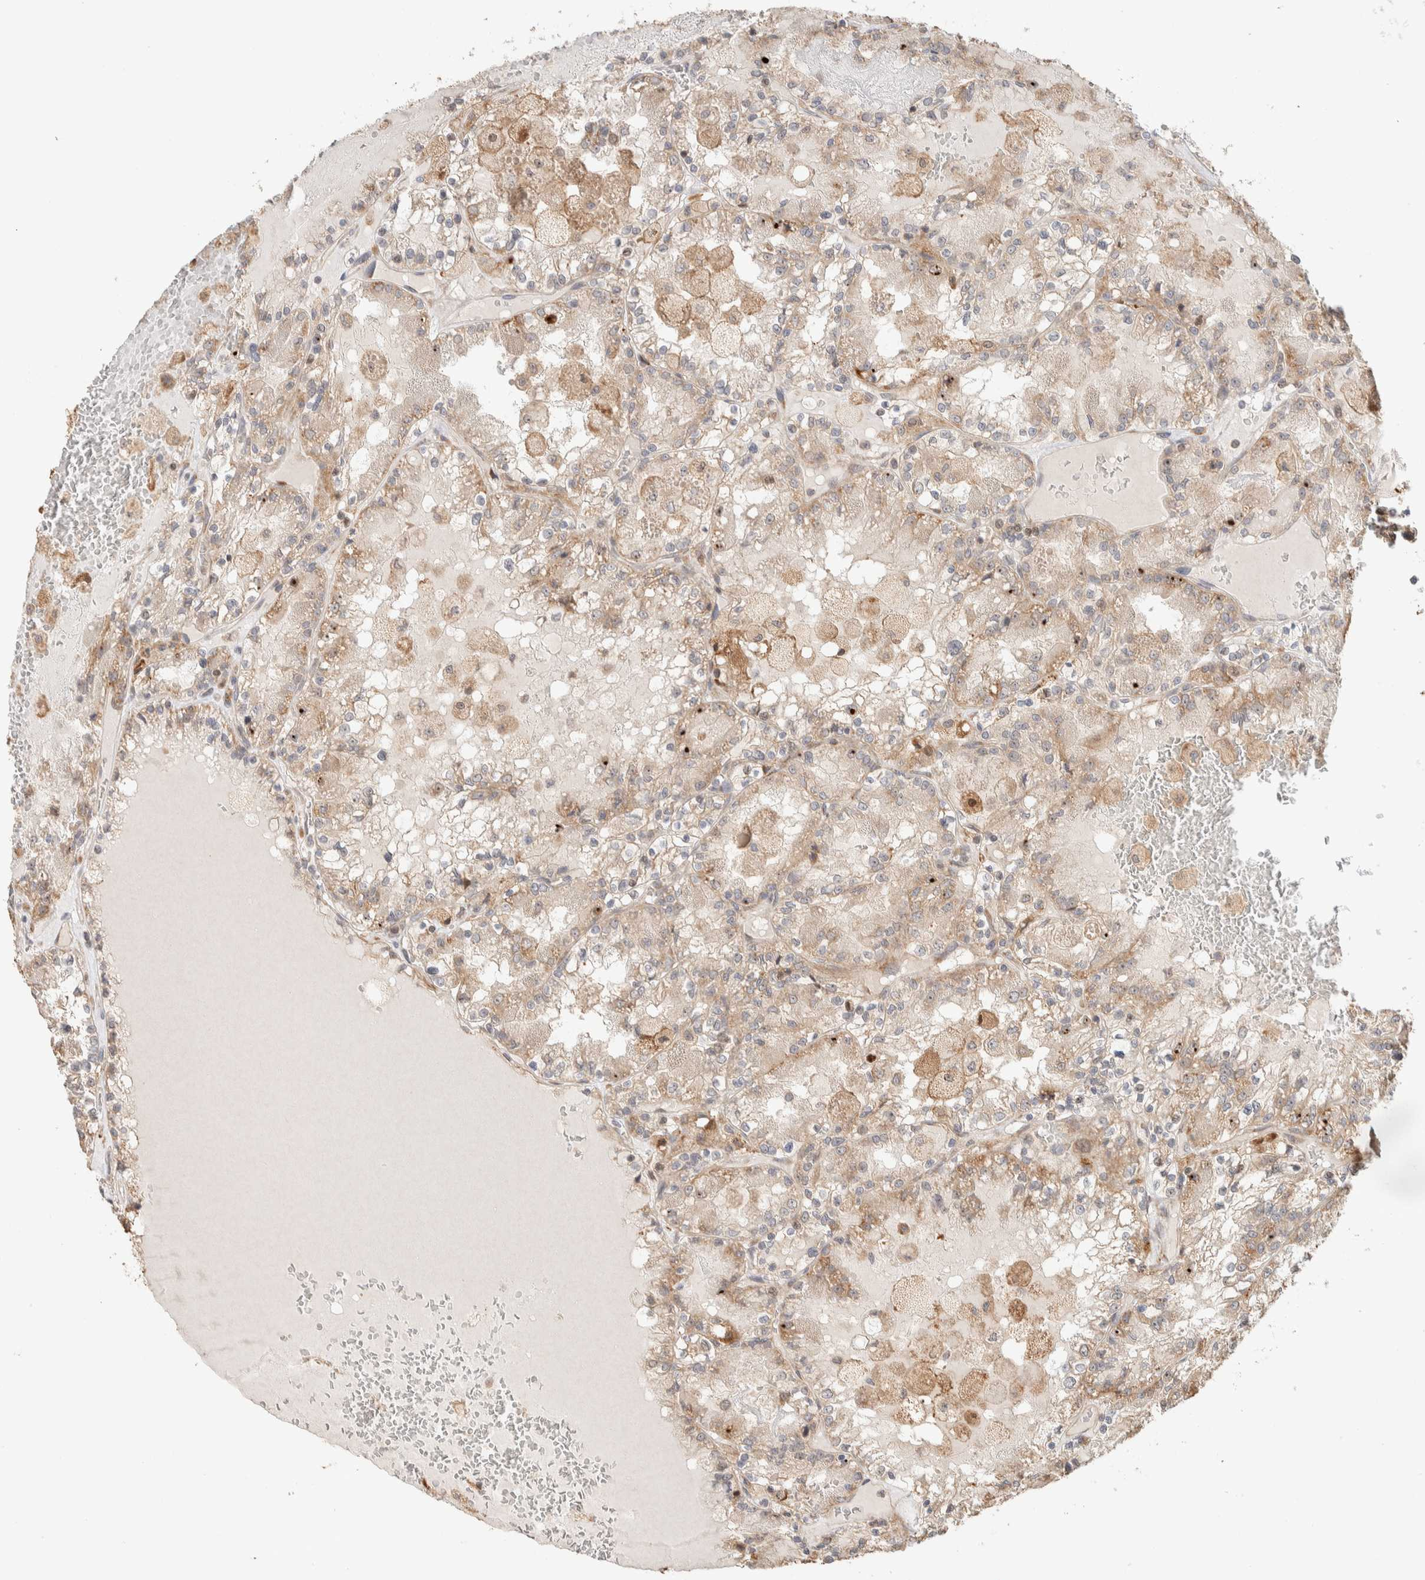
{"staining": {"intensity": "weak", "quantity": ">75%", "location": "cytoplasmic/membranous"}, "tissue": "renal cancer", "cell_type": "Tumor cells", "image_type": "cancer", "snomed": [{"axis": "morphology", "description": "Adenocarcinoma, NOS"}, {"axis": "topography", "description": "Kidney"}], "caption": "A brown stain highlights weak cytoplasmic/membranous staining of a protein in human adenocarcinoma (renal) tumor cells. (Stains: DAB in brown, nuclei in blue, Microscopy: brightfield microscopy at high magnification).", "gene": "KIF9", "patient": {"sex": "female", "age": 56}}